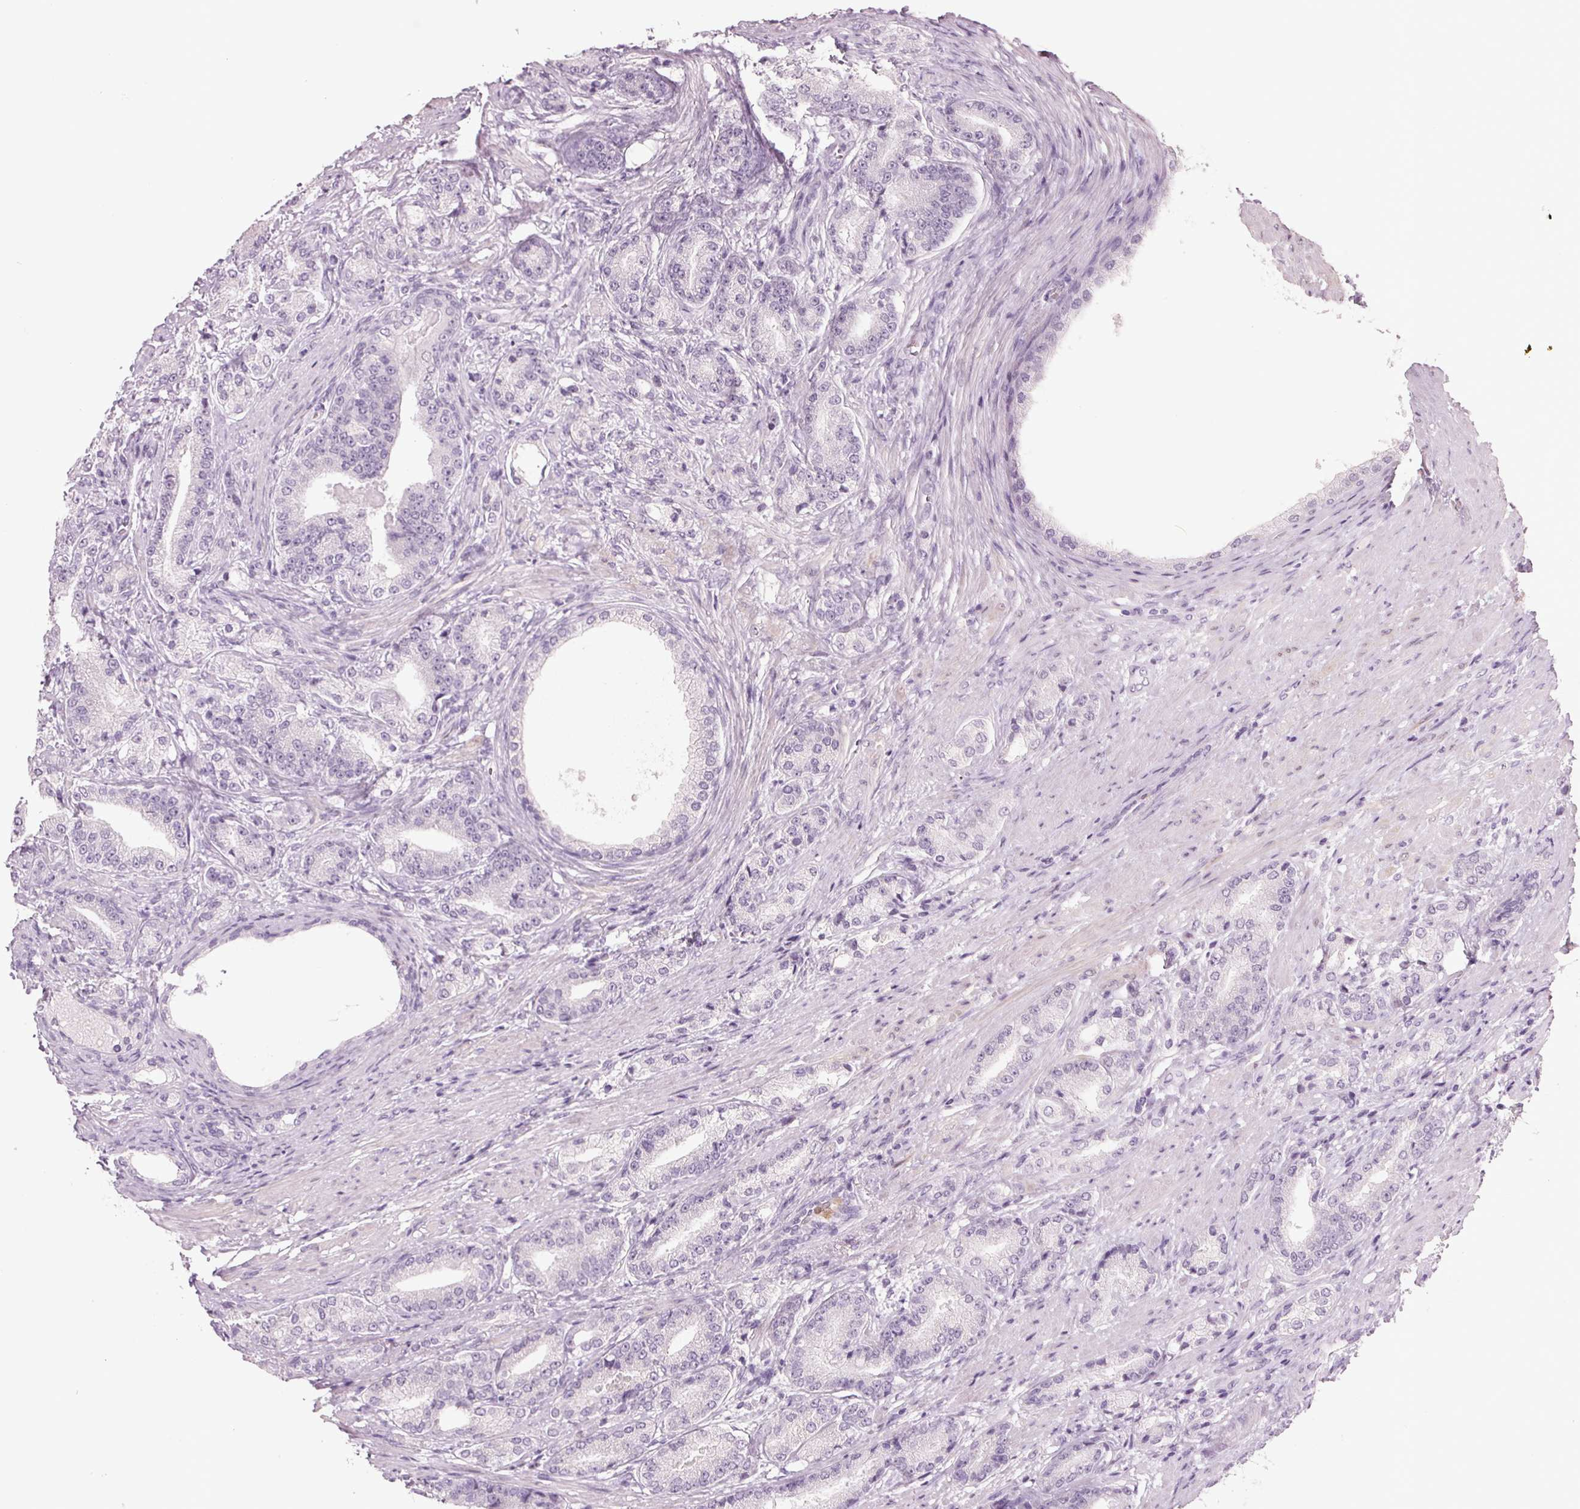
{"staining": {"intensity": "negative", "quantity": "none", "location": "none"}, "tissue": "prostate cancer", "cell_type": "Tumor cells", "image_type": "cancer", "snomed": [{"axis": "morphology", "description": "Adenocarcinoma, High grade"}, {"axis": "topography", "description": "Prostate and seminal vesicle, NOS"}], "caption": "A photomicrograph of prostate cancer (adenocarcinoma (high-grade)) stained for a protein exhibits no brown staining in tumor cells. The staining was performed using DAB to visualize the protein expression in brown, while the nuclei were stained in blue with hematoxylin (Magnification: 20x).", "gene": "PPP1R1A", "patient": {"sex": "male", "age": 61}}